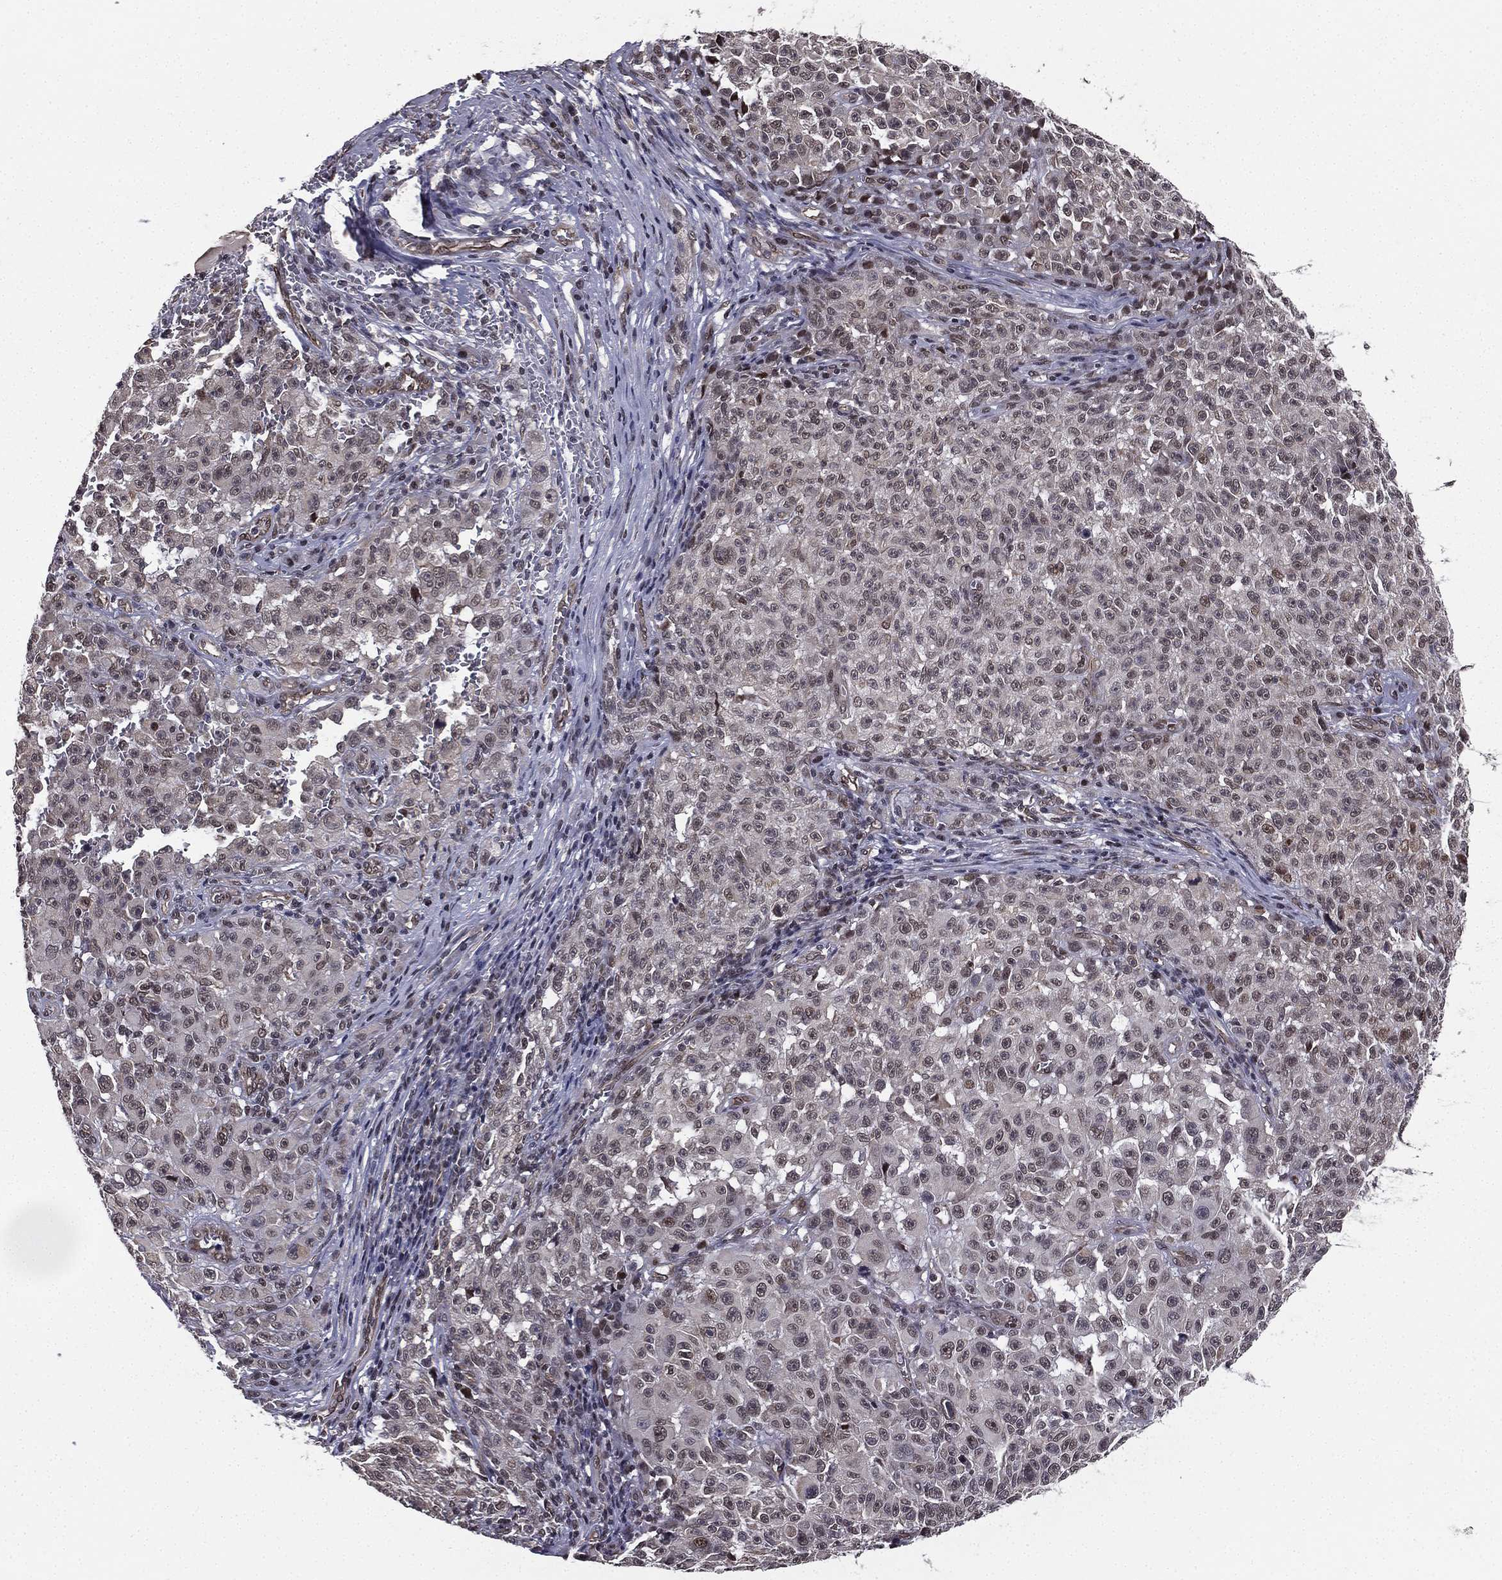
{"staining": {"intensity": "weak", "quantity": "<25%", "location": "cytoplasmic/membranous"}, "tissue": "melanoma", "cell_type": "Tumor cells", "image_type": "cancer", "snomed": [{"axis": "morphology", "description": "Malignant melanoma, NOS"}, {"axis": "topography", "description": "Skin"}], "caption": "Immunohistochemistry (IHC) of human malignant melanoma exhibits no positivity in tumor cells.", "gene": "RARB", "patient": {"sex": "female", "age": 82}}